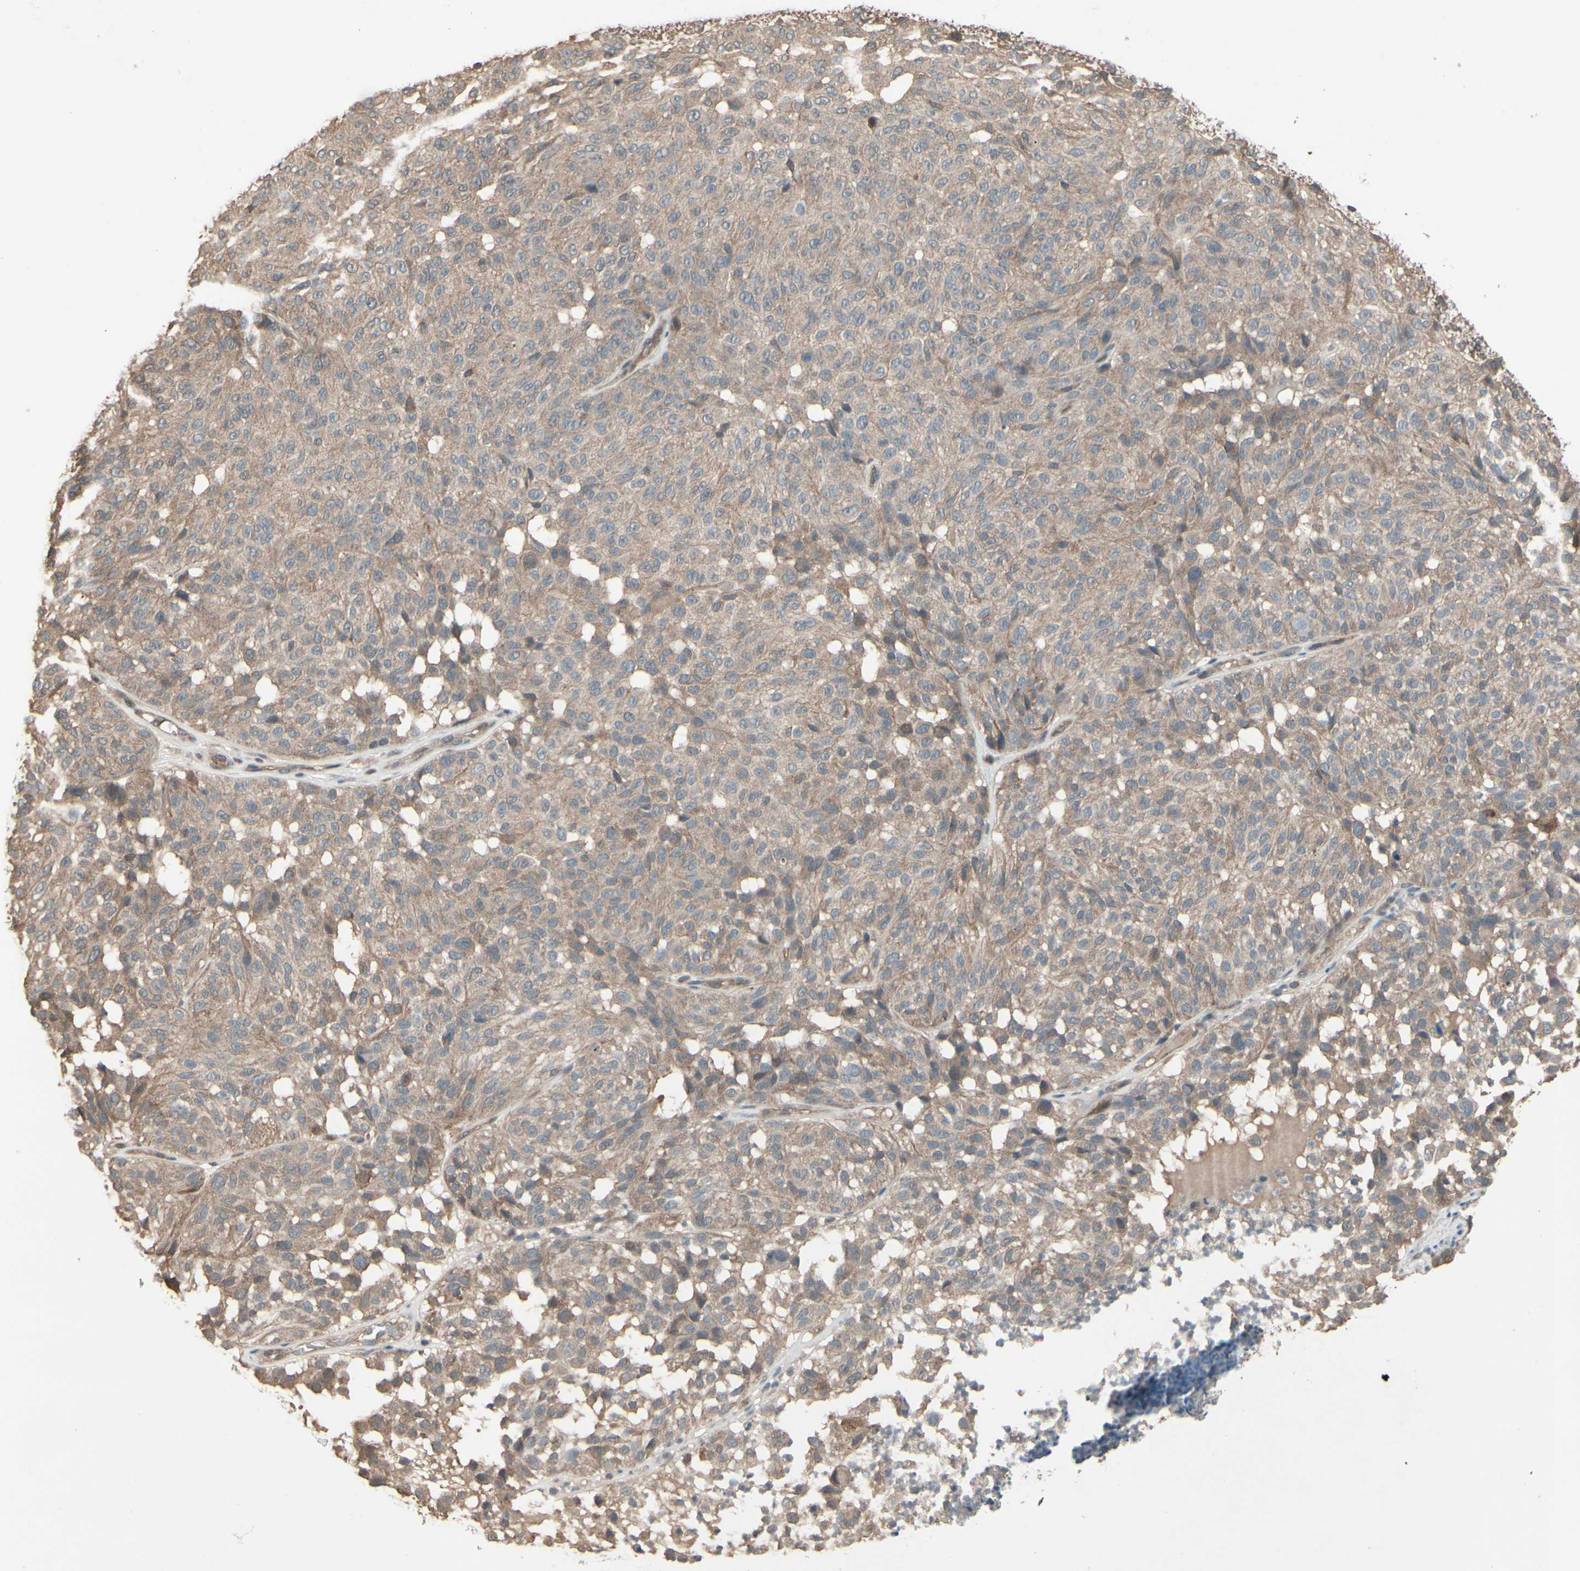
{"staining": {"intensity": "weak", "quantity": ">75%", "location": "cytoplasmic/membranous"}, "tissue": "melanoma", "cell_type": "Tumor cells", "image_type": "cancer", "snomed": [{"axis": "morphology", "description": "Malignant melanoma, NOS"}, {"axis": "topography", "description": "Skin"}], "caption": "Weak cytoplasmic/membranous protein expression is present in about >75% of tumor cells in melanoma. (brown staining indicates protein expression, while blue staining denotes nuclei).", "gene": "PNPLA7", "patient": {"sex": "female", "age": 46}}